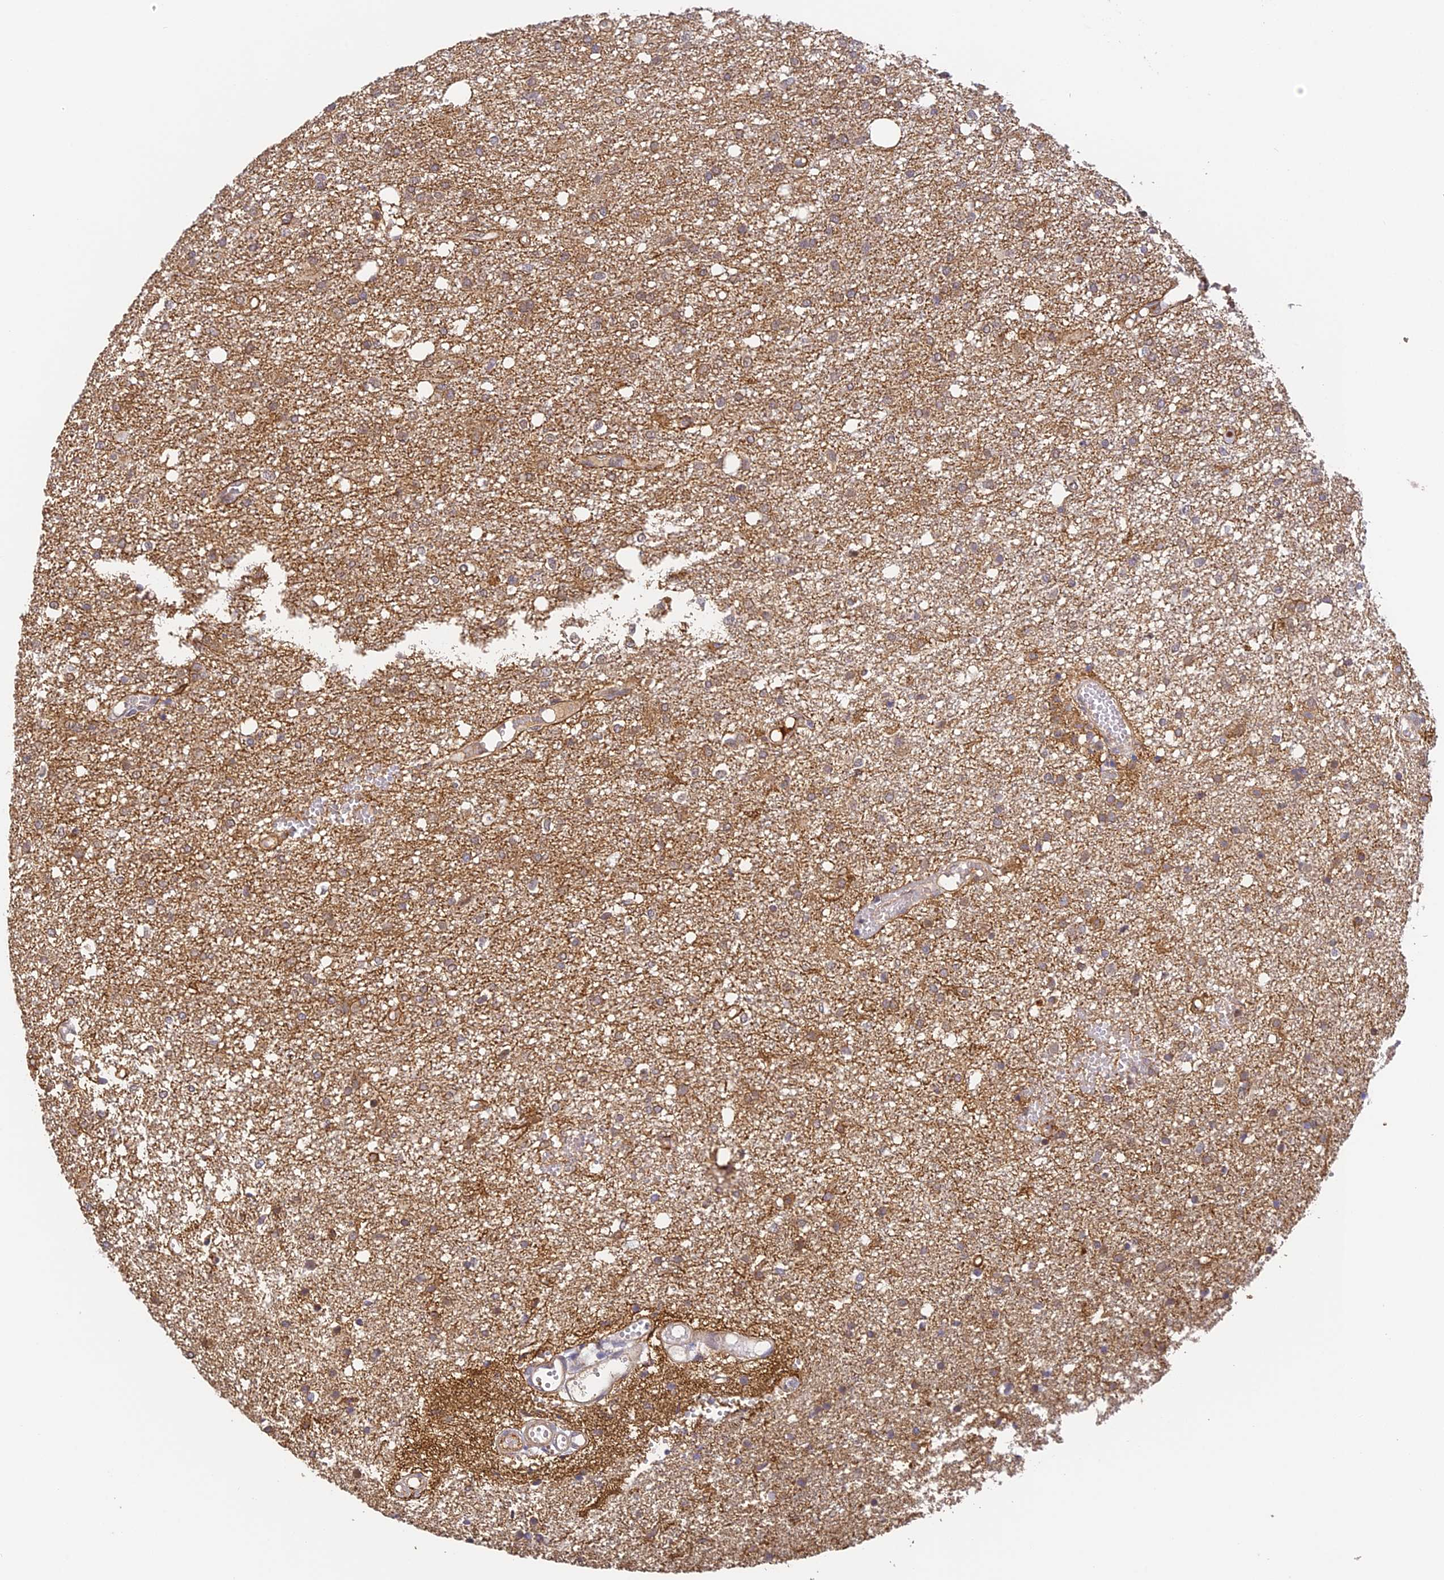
{"staining": {"intensity": "weak", "quantity": "25%-75%", "location": "cytoplasmic/membranous"}, "tissue": "glioma", "cell_type": "Tumor cells", "image_type": "cancer", "snomed": [{"axis": "morphology", "description": "Glioma, malignant, High grade"}, {"axis": "topography", "description": "Brain"}], "caption": "High-power microscopy captured an immunohistochemistry photomicrograph of malignant glioma (high-grade), revealing weak cytoplasmic/membranous staining in about 25%-75% of tumor cells.", "gene": "ZNF443", "patient": {"sex": "female", "age": 59}}